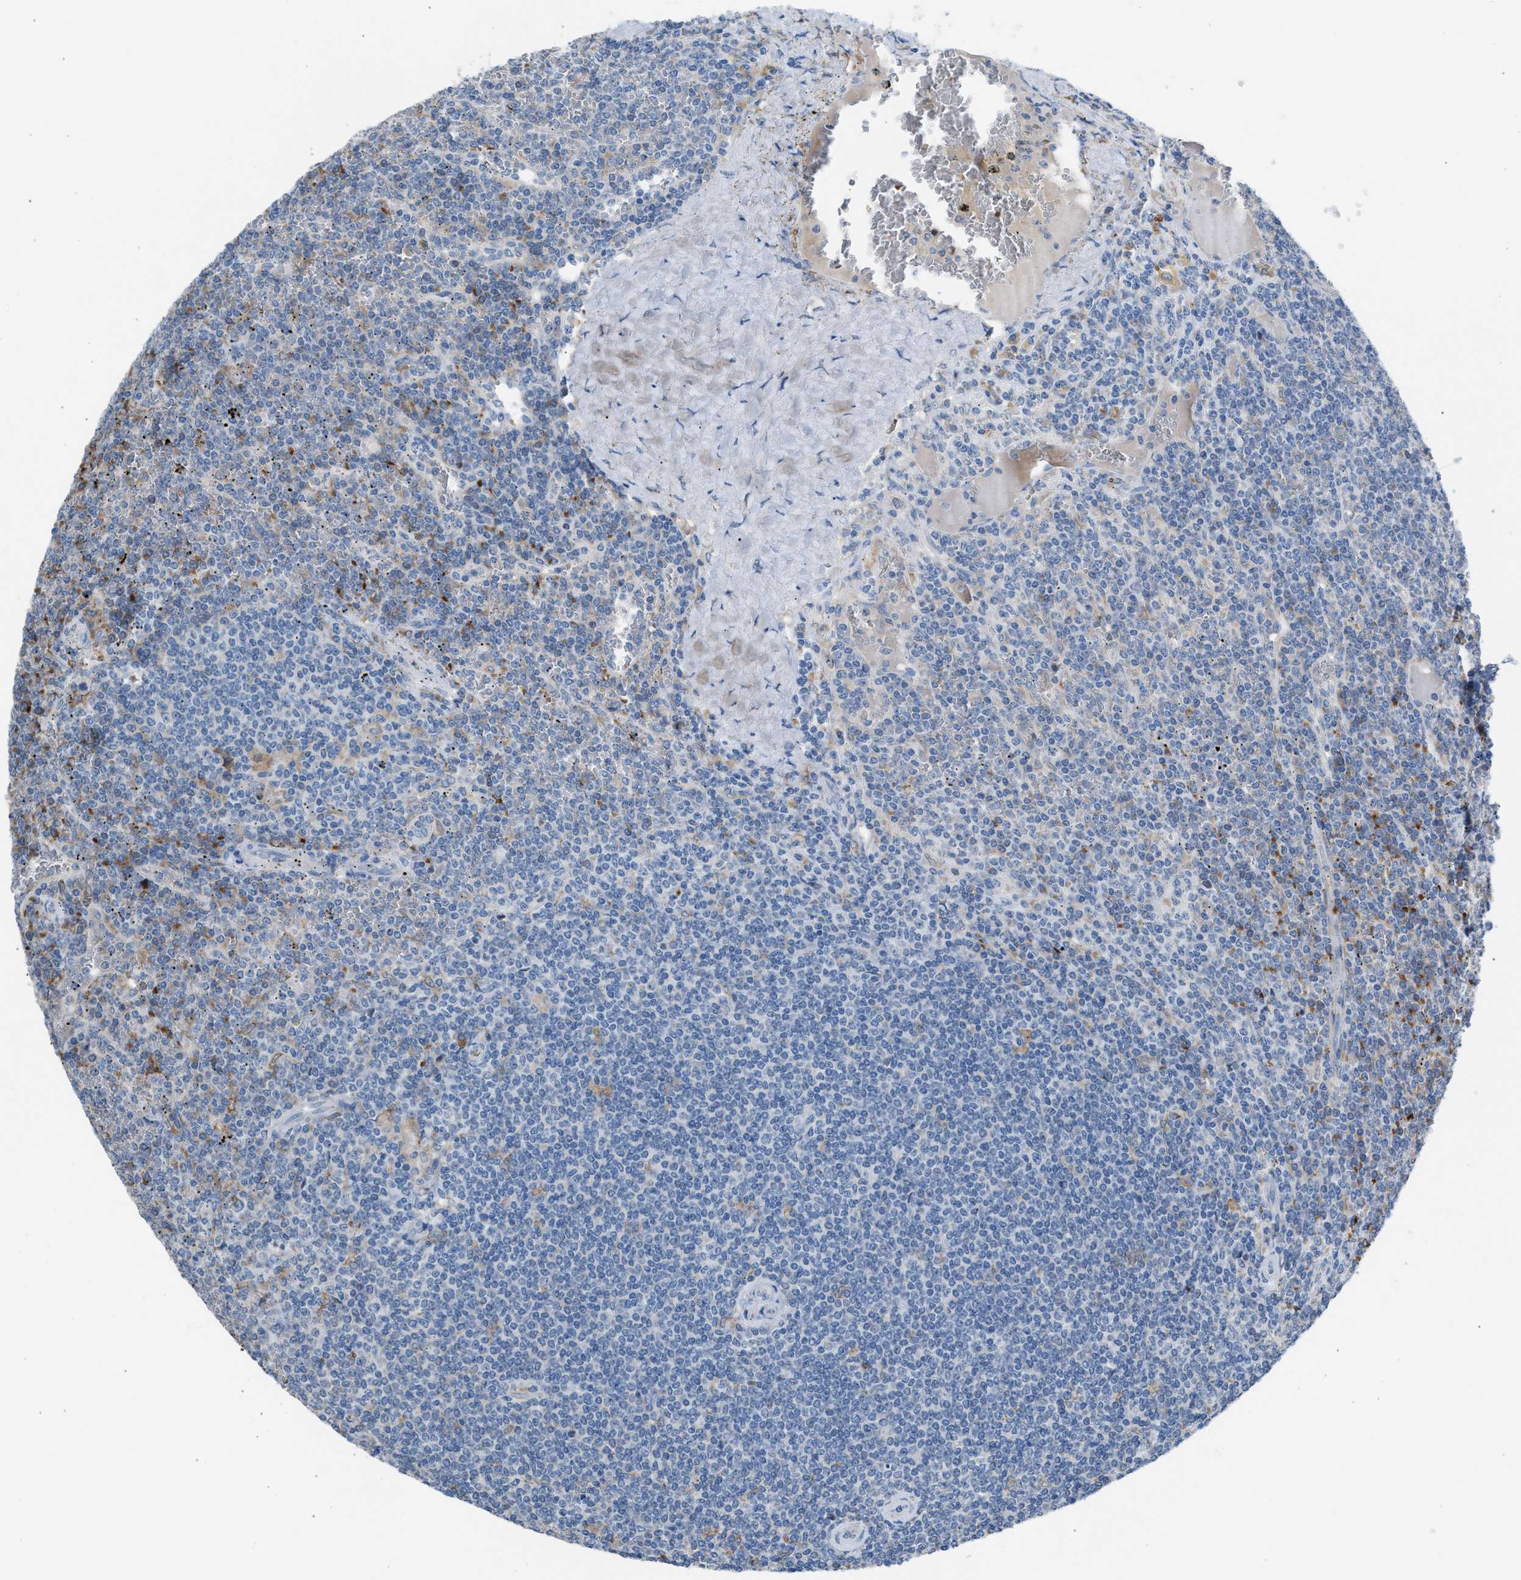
{"staining": {"intensity": "negative", "quantity": "none", "location": "none"}, "tissue": "lymphoma", "cell_type": "Tumor cells", "image_type": "cancer", "snomed": [{"axis": "morphology", "description": "Malignant lymphoma, non-Hodgkin's type, Low grade"}, {"axis": "topography", "description": "Spleen"}], "caption": "Immunohistochemistry (IHC) image of human malignant lymphoma, non-Hodgkin's type (low-grade) stained for a protein (brown), which exhibits no positivity in tumor cells.", "gene": "CA3", "patient": {"sex": "female", "age": 19}}